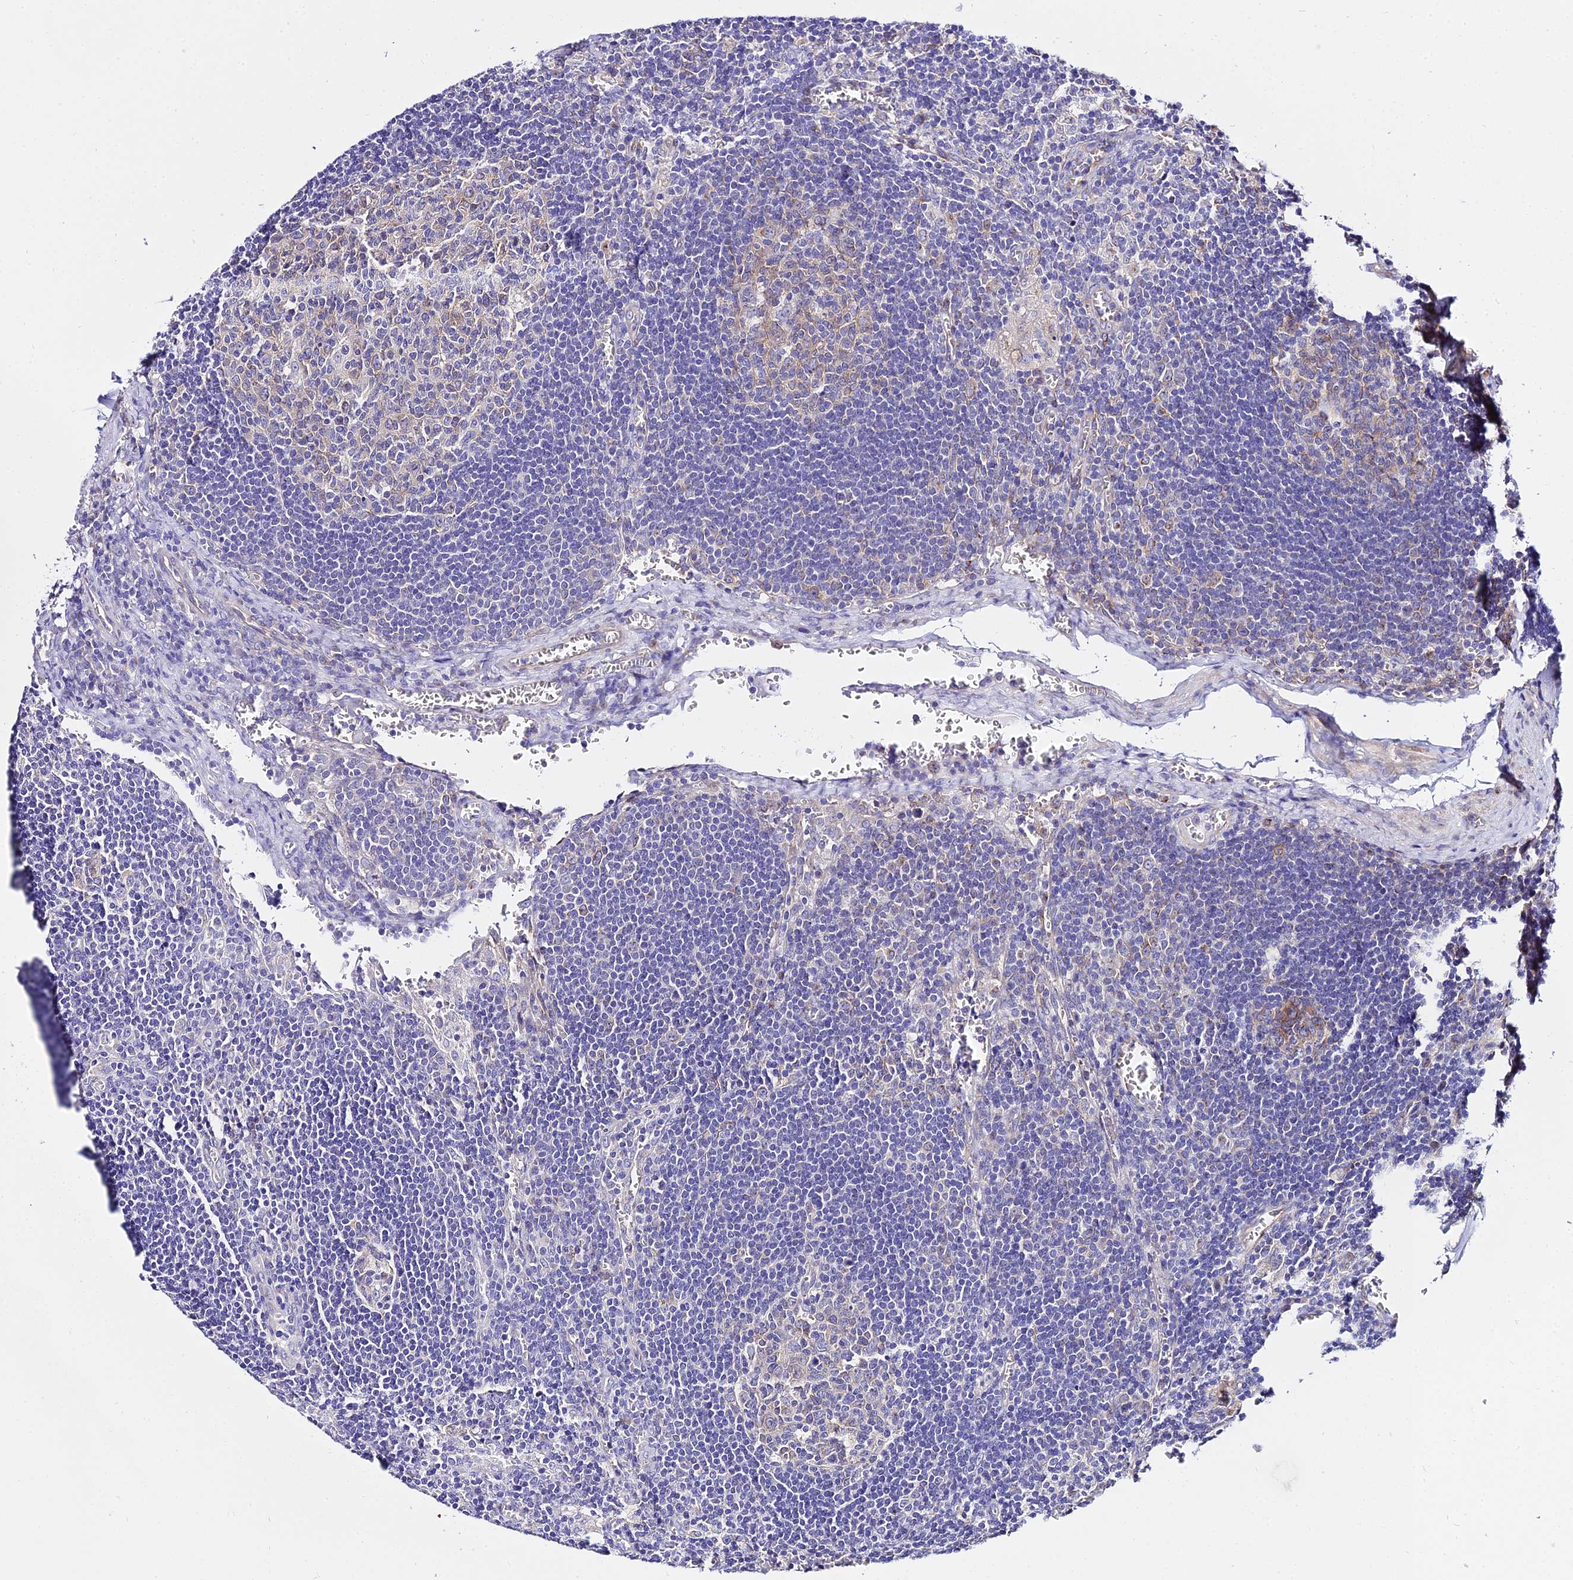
{"staining": {"intensity": "moderate", "quantity": "<25%", "location": "cytoplasmic/membranous"}, "tissue": "lymph node", "cell_type": "Germinal center cells", "image_type": "normal", "snomed": [{"axis": "morphology", "description": "Normal tissue, NOS"}, {"axis": "topography", "description": "Lymph node"}], "caption": "Germinal center cells demonstrate moderate cytoplasmic/membranous expression in about <25% of cells in unremarkable lymph node. The staining was performed using DAB (3,3'-diaminobenzidine) to visualize the protein expression in brown, while the nuclei were stained in blue with hematoxylin (Magnification: 20x).", "gene": "TUBA1A", "patient": {"sex": "female", "age": 73}}